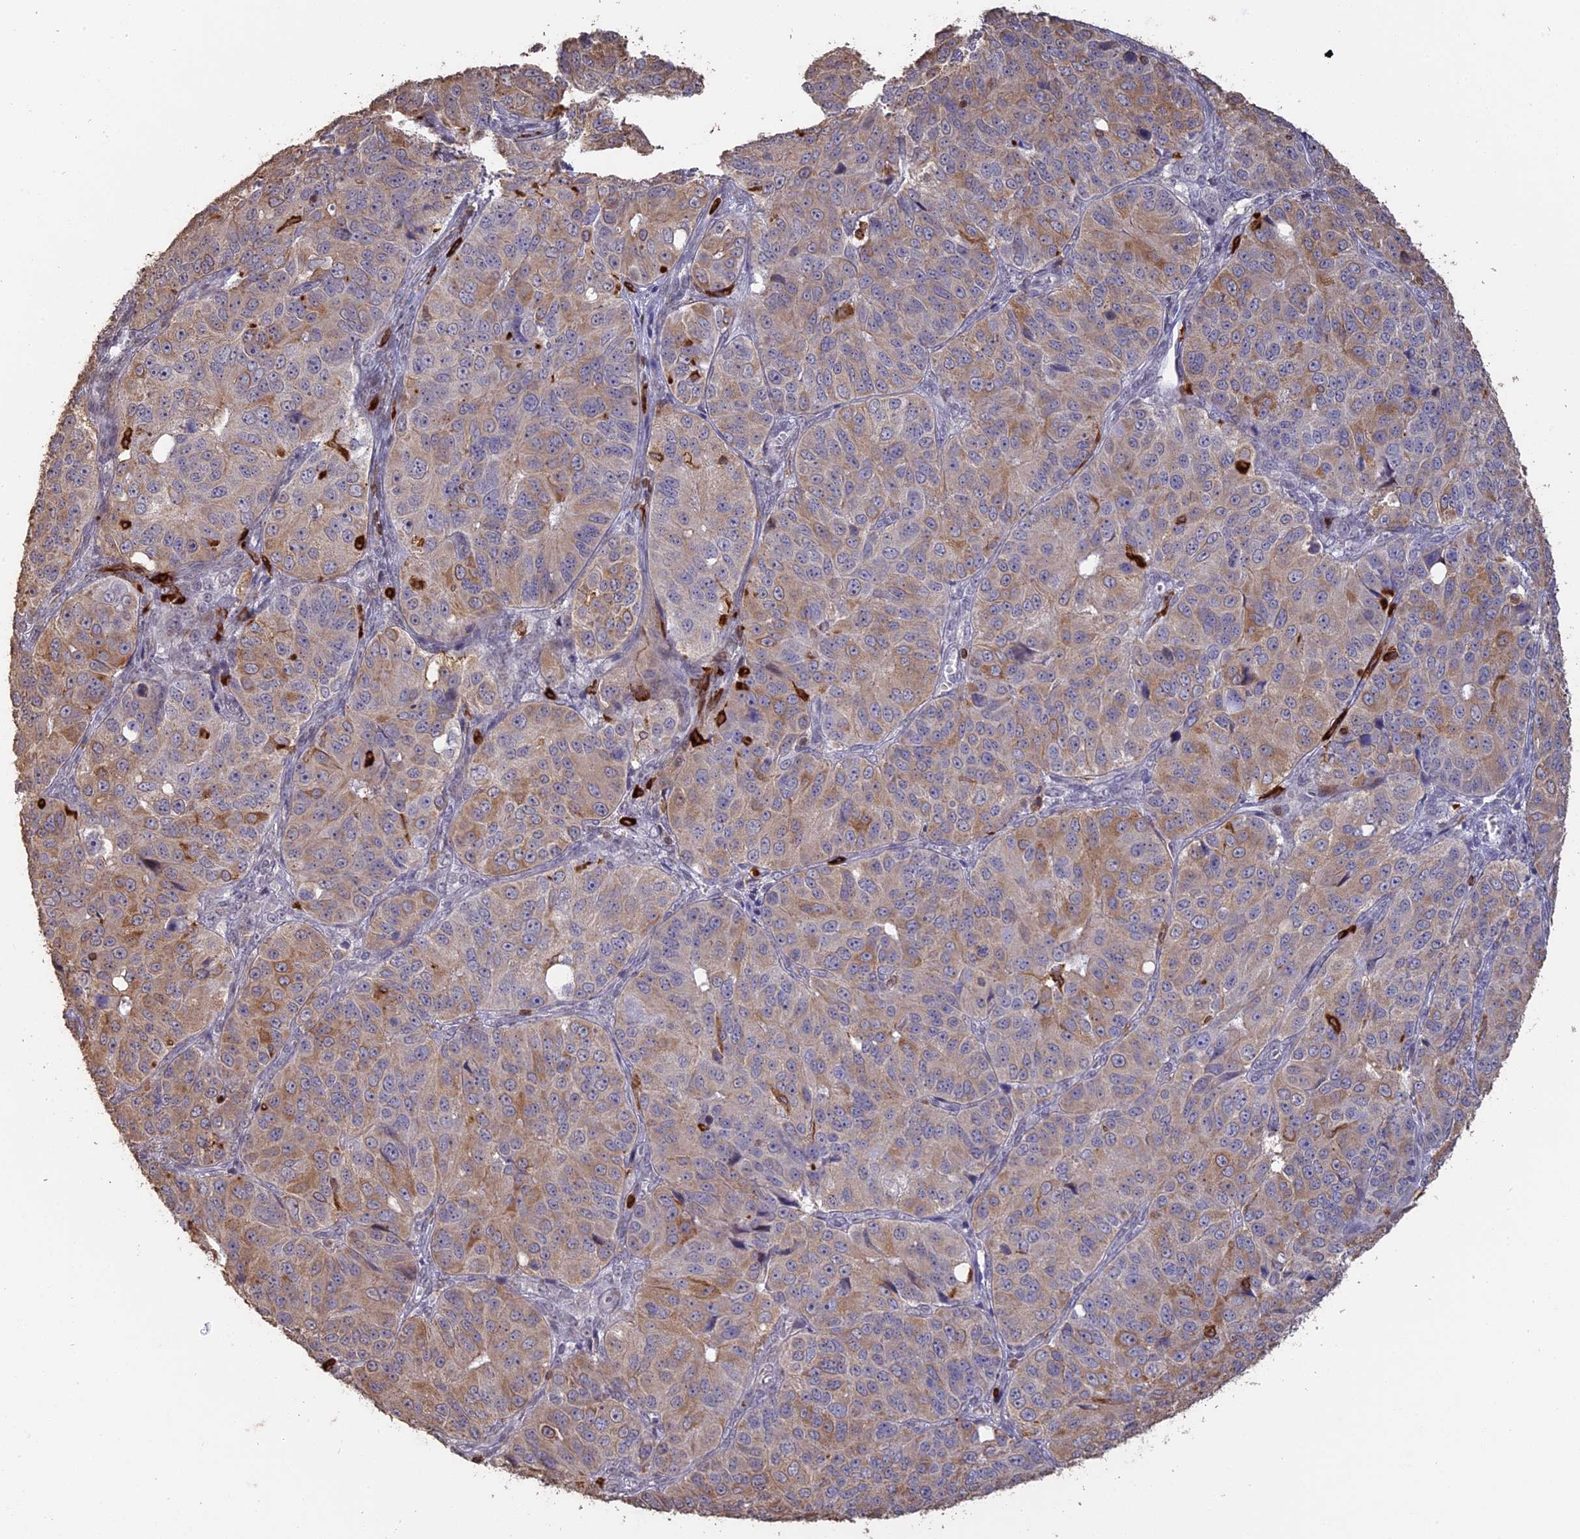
{"staining": {"intensity": "weak", "quantity": ">75%", "location": "cytoplasmic/membranous"}, "tissue": "ovarian cancer", "cell_type": "Tumor cells", "image_type": "cancer", "snomed": [{"axis": "morphology", "description": "Carcinoma, endometroid"}, {"axis": "topography", "description": "Ovary"}], "caption": "The photomicrograph exhibits staining of ovarian cancer (endometroid carcinoma), revealing weak cytoplasmic/membranous protein positivity (brown color) within tumor cells.", "gene": "APOBR", "patient": {"sex": "female", "age": 51}}